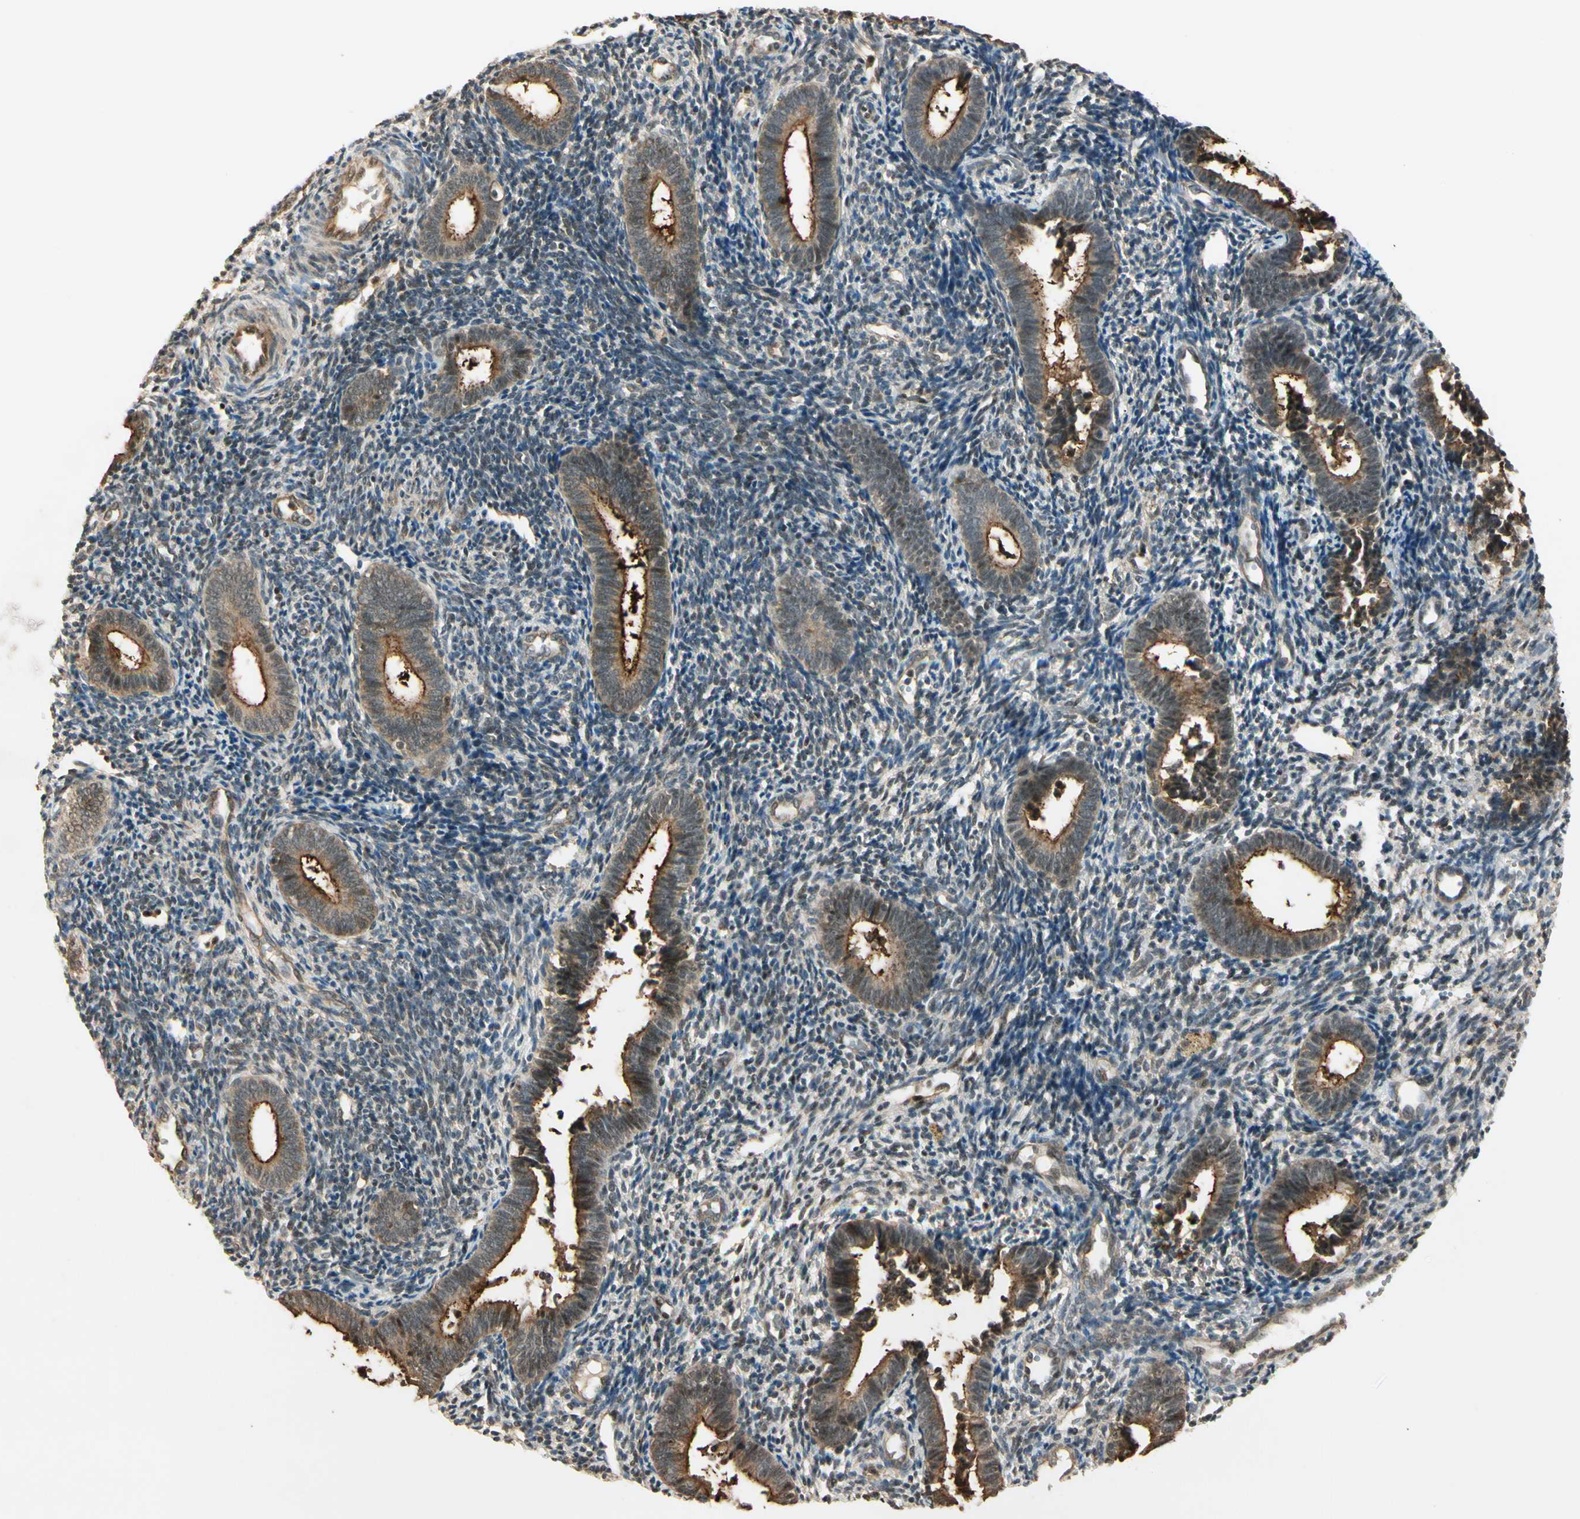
{"staining": {"intensity": "negative", "quantity": "none", "location": "none"}, "tissue": "endometrium", "cell_type": "Cells in endometrial stroma", "image_type": "normal", "snomed": [{"axis": "morphology", "description": "Normal tissue, NOS"}, {"axis": "topography", "description": "Uterus"}, {"axis": "topography", "description": "Endometrium"}], "caption": "Cells in endometrial stroma are negative for brown protein staining in normal endometrium. The staining was performed using DAB to visualize the protein expression in brown, while the nuclei were stained in blue with hematoxylin (Magnification: 20x).", "gene": "MCPH1", "patient": {"sex": "female", "age": 33}}